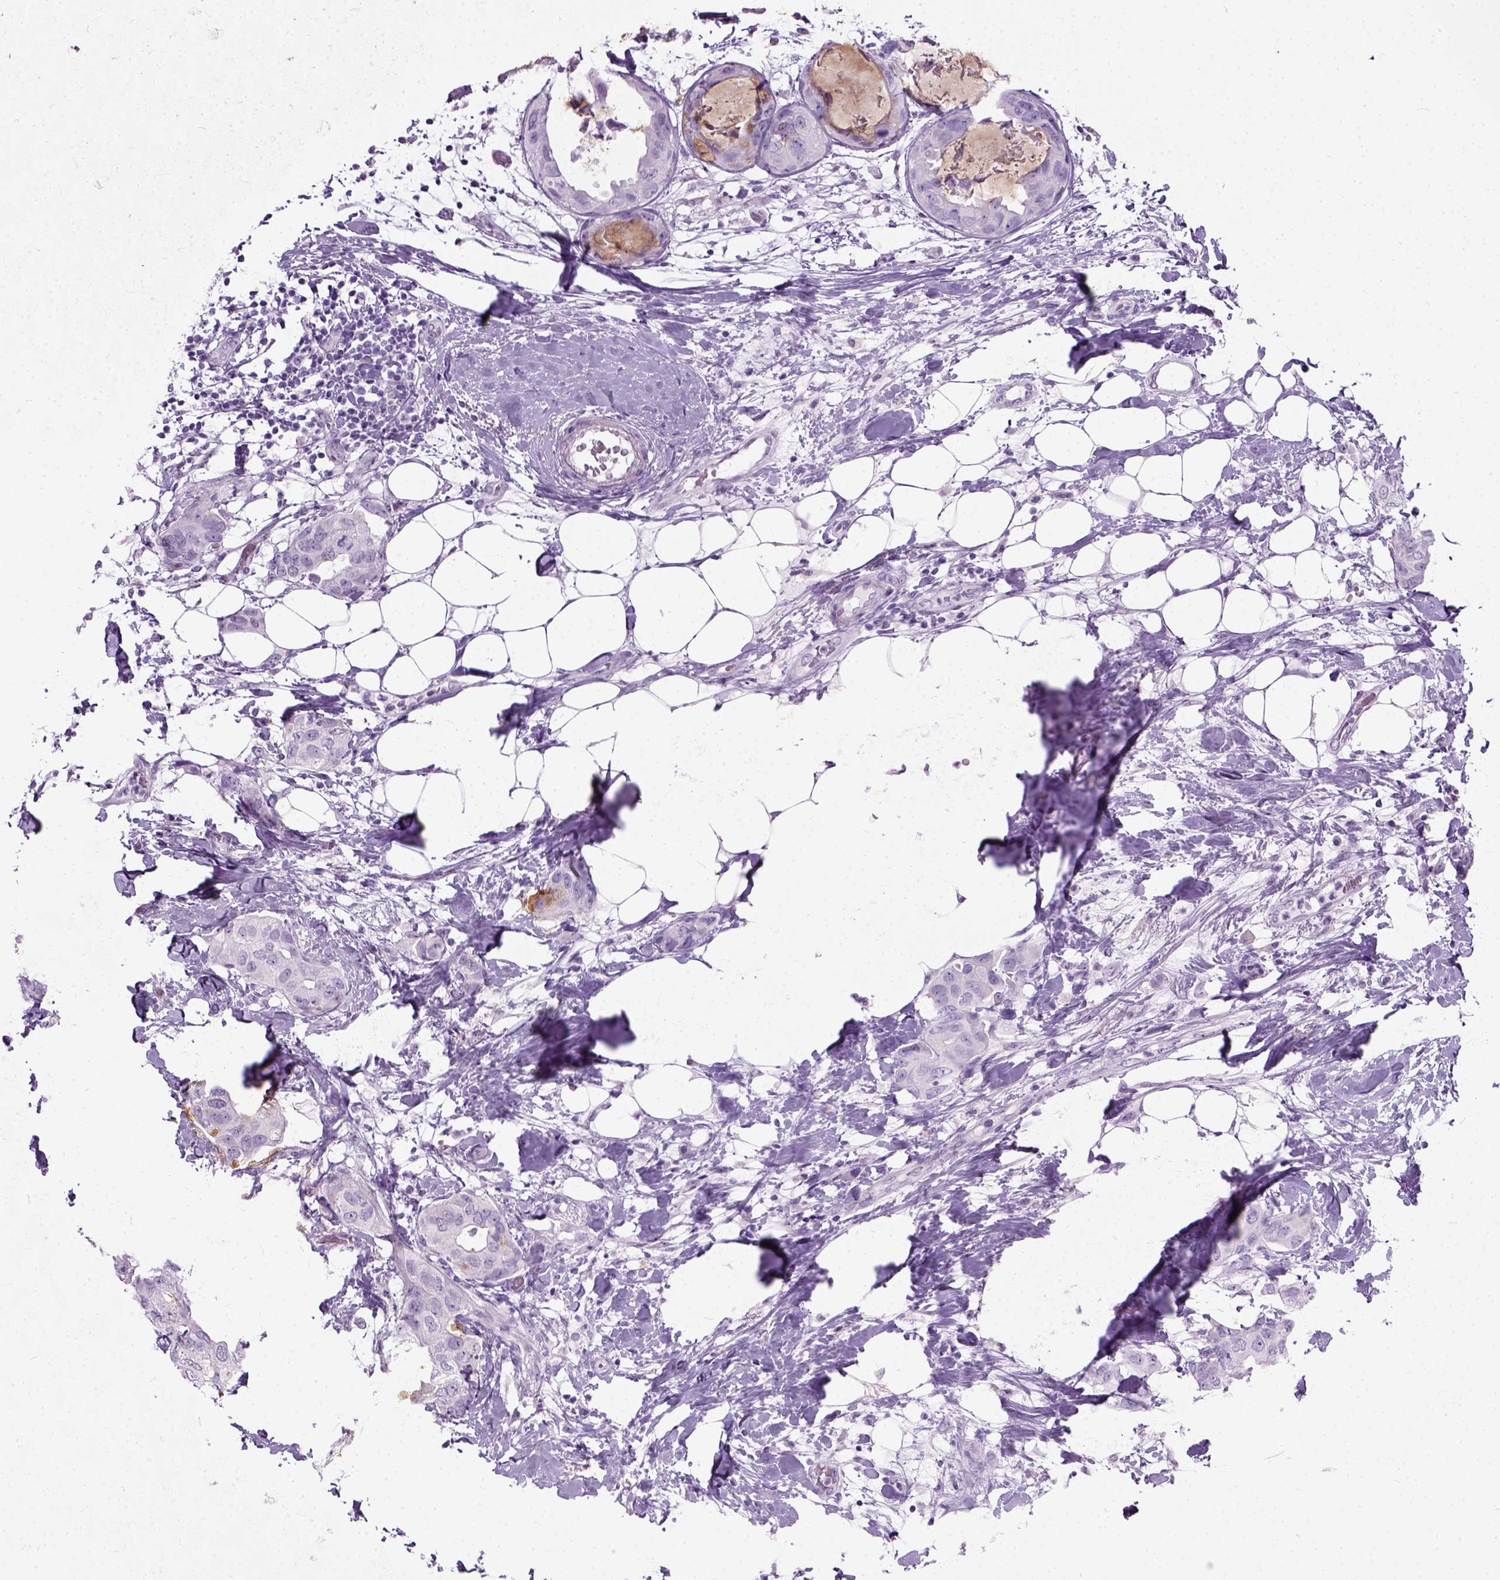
{"staining": {"intensity": "negative", "quantity": "none", "location": "none"}, "tissue": "breast cancer", "cell_type": "Tumor cells", "image_type": "cancer", "snomed": [{"axis": "morphology", "description": "Normal tissue, NOS"}, {"axis": "morphology", "description": "Duct carcinoma"}, {"axis": "topography", "description": "Breast"}], "caption": "An image of human breast cancer (invasive ductal carcinoma) is negative for staining in tumor cells.", "gene": "AXDND1", "patient": {"sex": "female", "age": 40}}